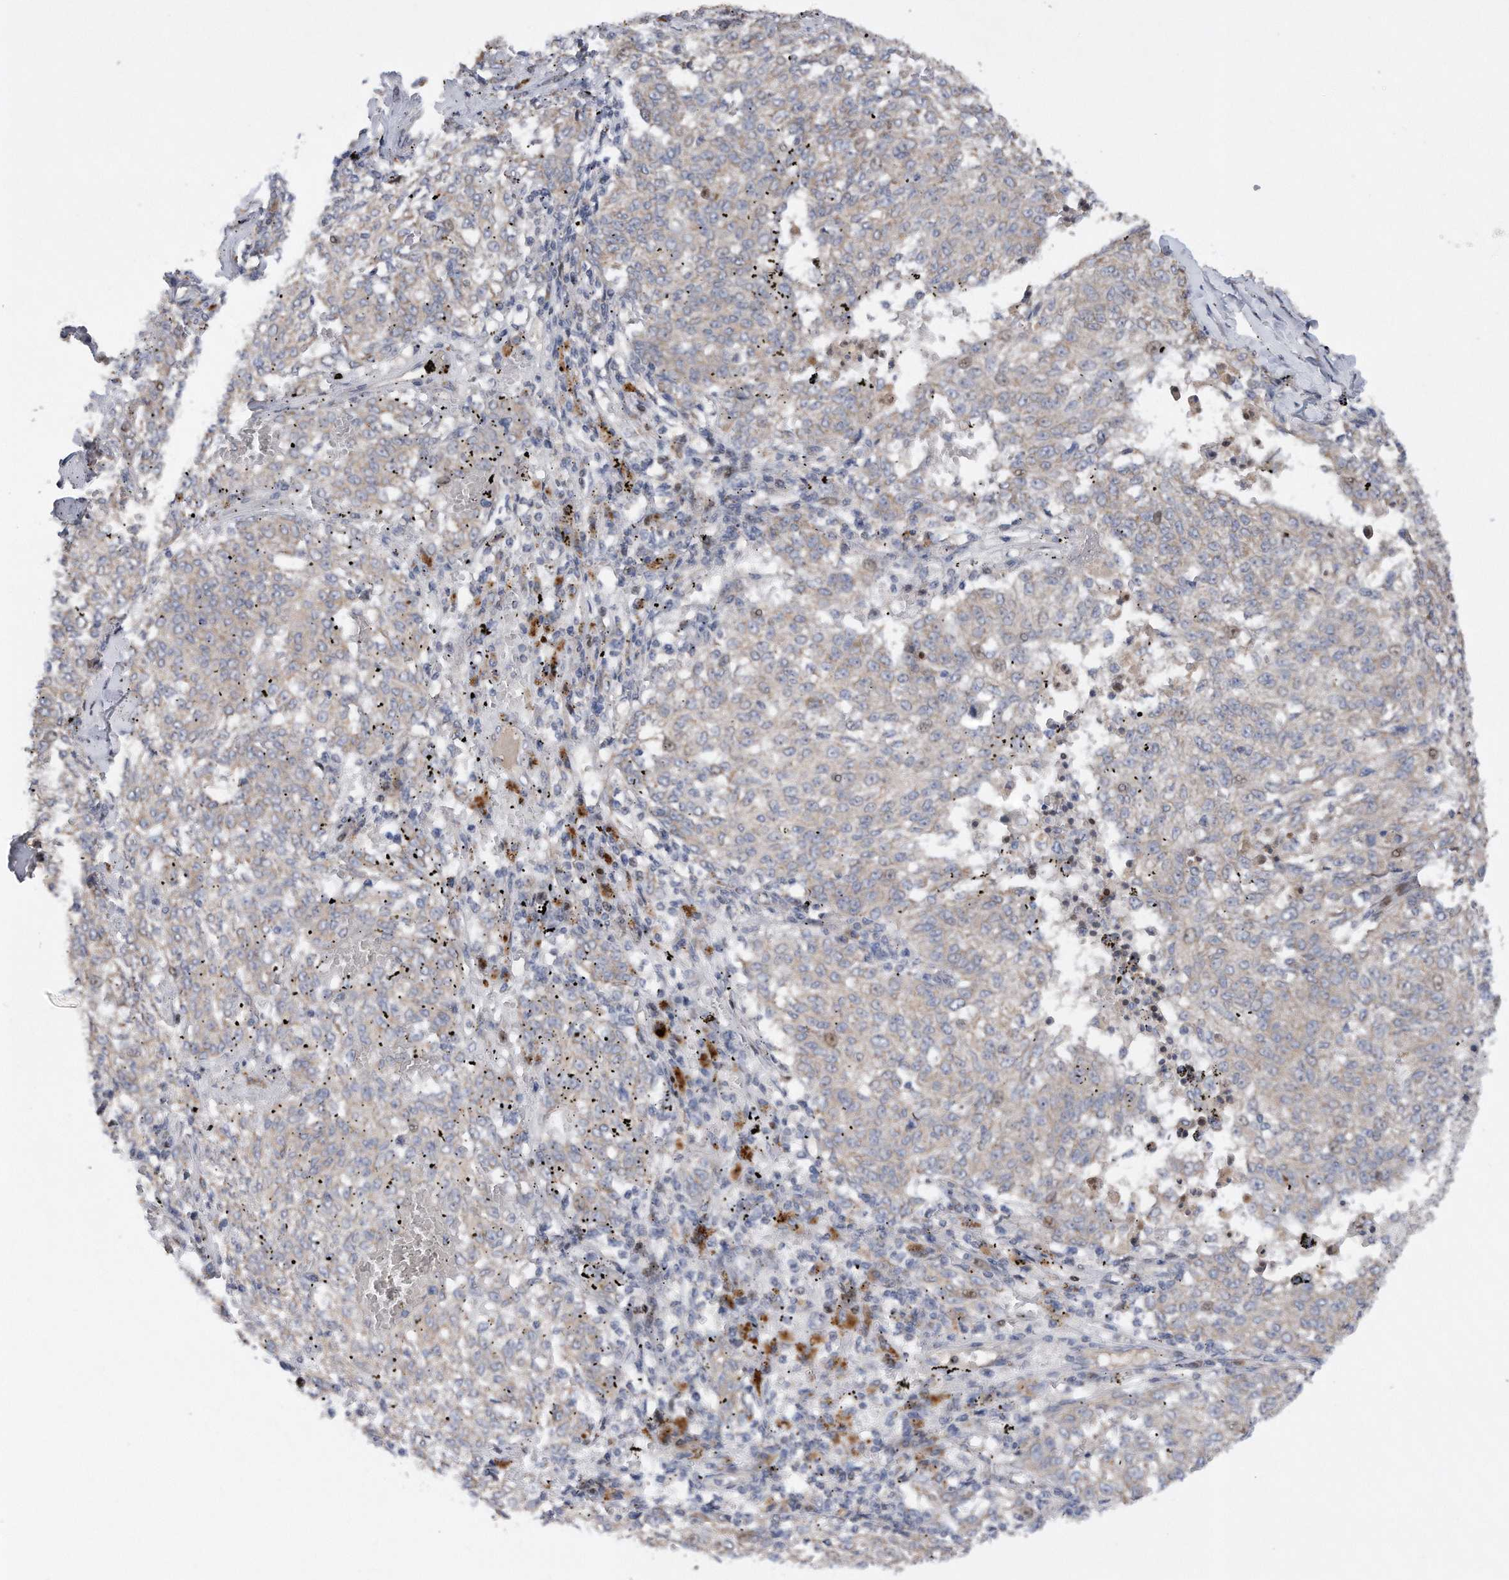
{"staining": {"intensity": "weak", "quantity": "<25%", "location": "nuclear"}, "tissue": "melanoma", "cell_type": "Tumor cells", "image_type": "cancer", "snomed": [{"axis": "morphology", "description": "Malignant melanoma, NOS"}, {"axis": "topography", "description": "Skin"}], "caption": "Immunohistochemistry (IHC) of malignant melanoma displays no staining in tumor cells. (DAB IHC with hematoxylin counter stain).", "gene": "CDH12", "patient": {"sex": "female", "age": 72}}